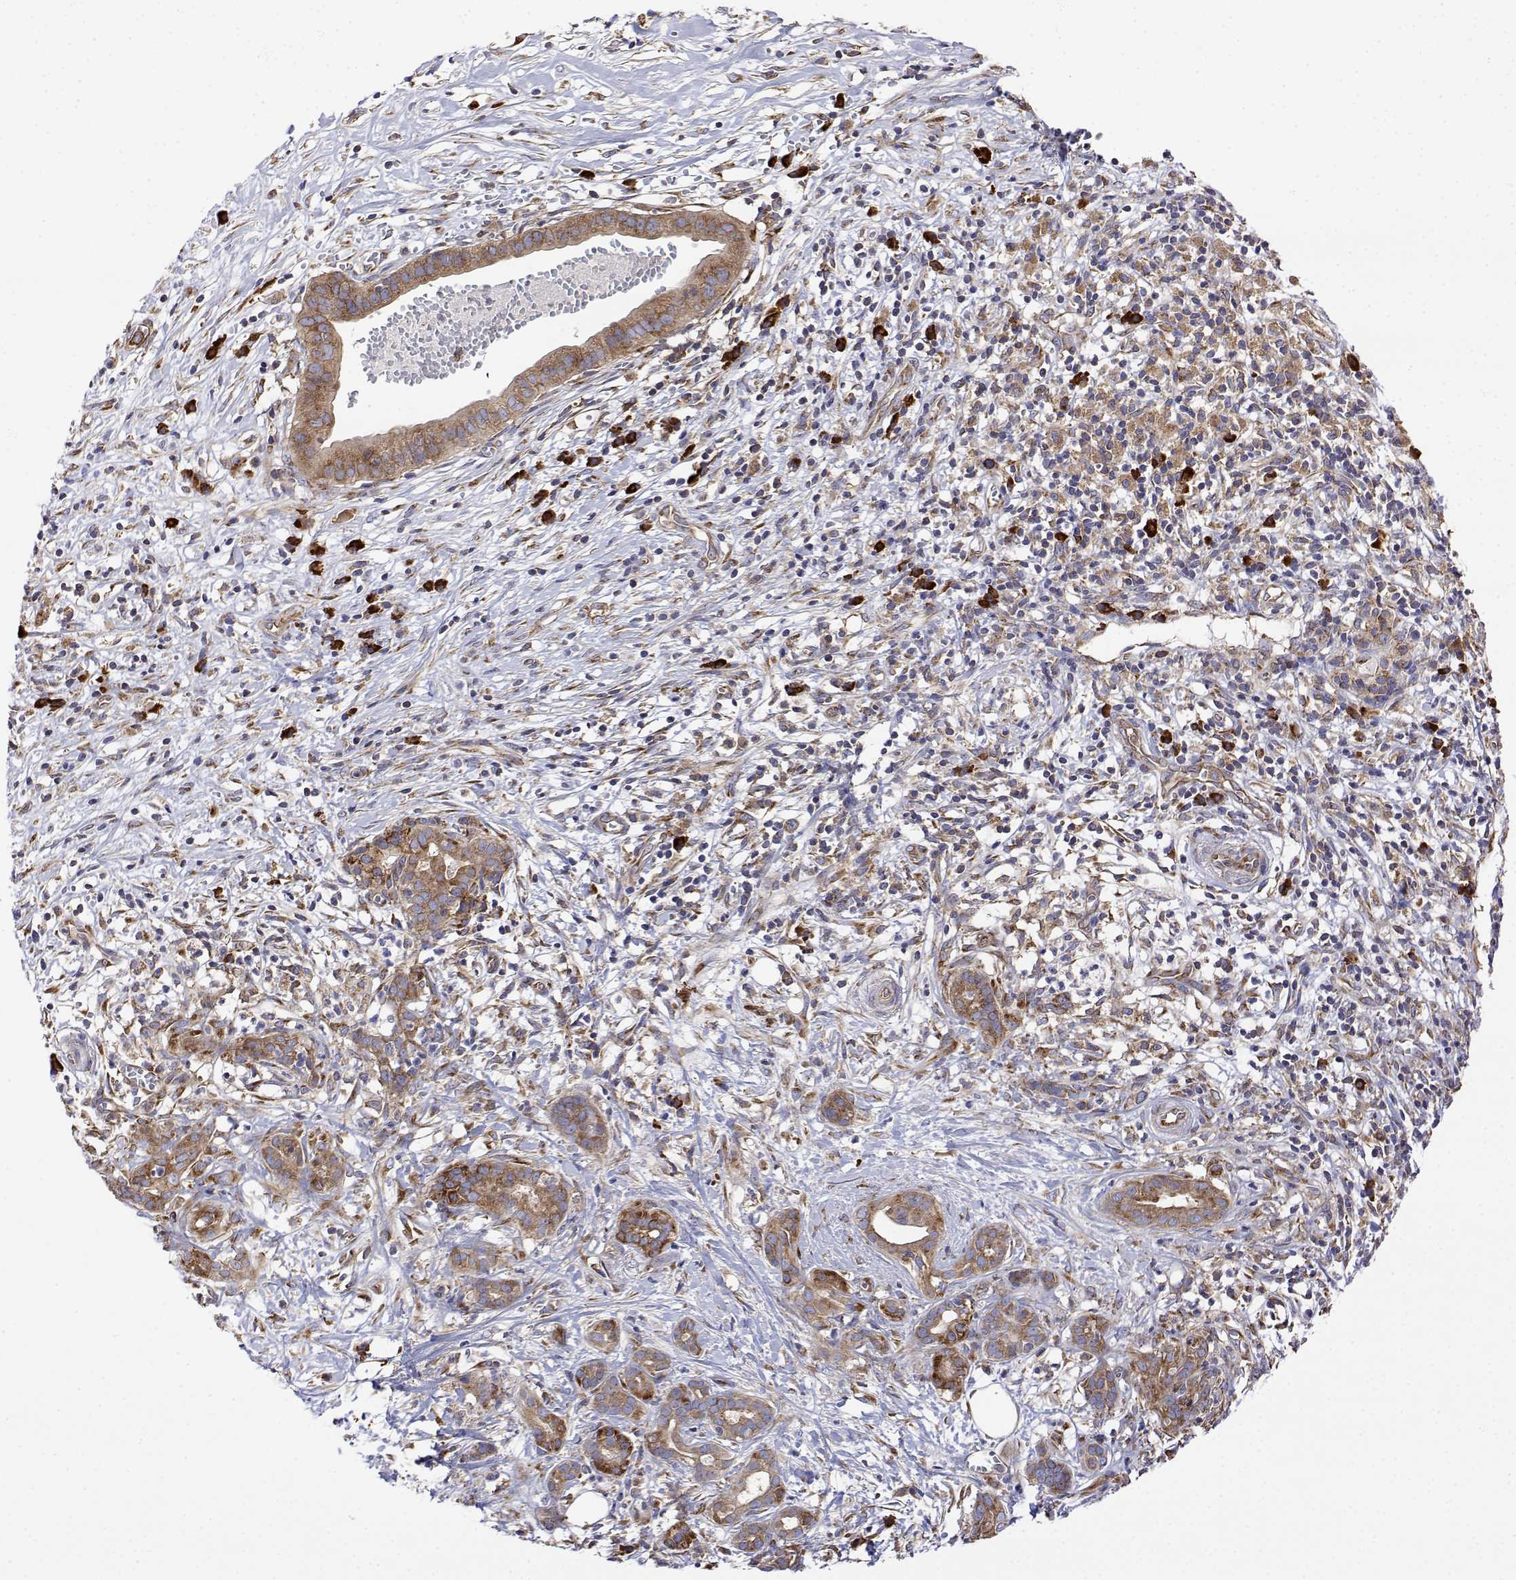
{"staining": {"intensity": "moderate", "quantity": ">75%", "location": "cytoplasmic/membranous"}, "tissue": "pancreatic cancer", "cell_type": "Tumor cells", "image_type": "cancer", "snomed": [{"axis": "morphology", "description": "Adenocarcinoma, NOS"}, {"axis": "topography", "description": "Pancreas"}], "caption": "This is an image of IHC staining of pancreatic cancer (adenocarcinoma), which shows moderate expression in the cytoplasmic/membranous of tumor cells.", "gene": "EEF1G", "patient": {"sex": "male", "age": 61}}